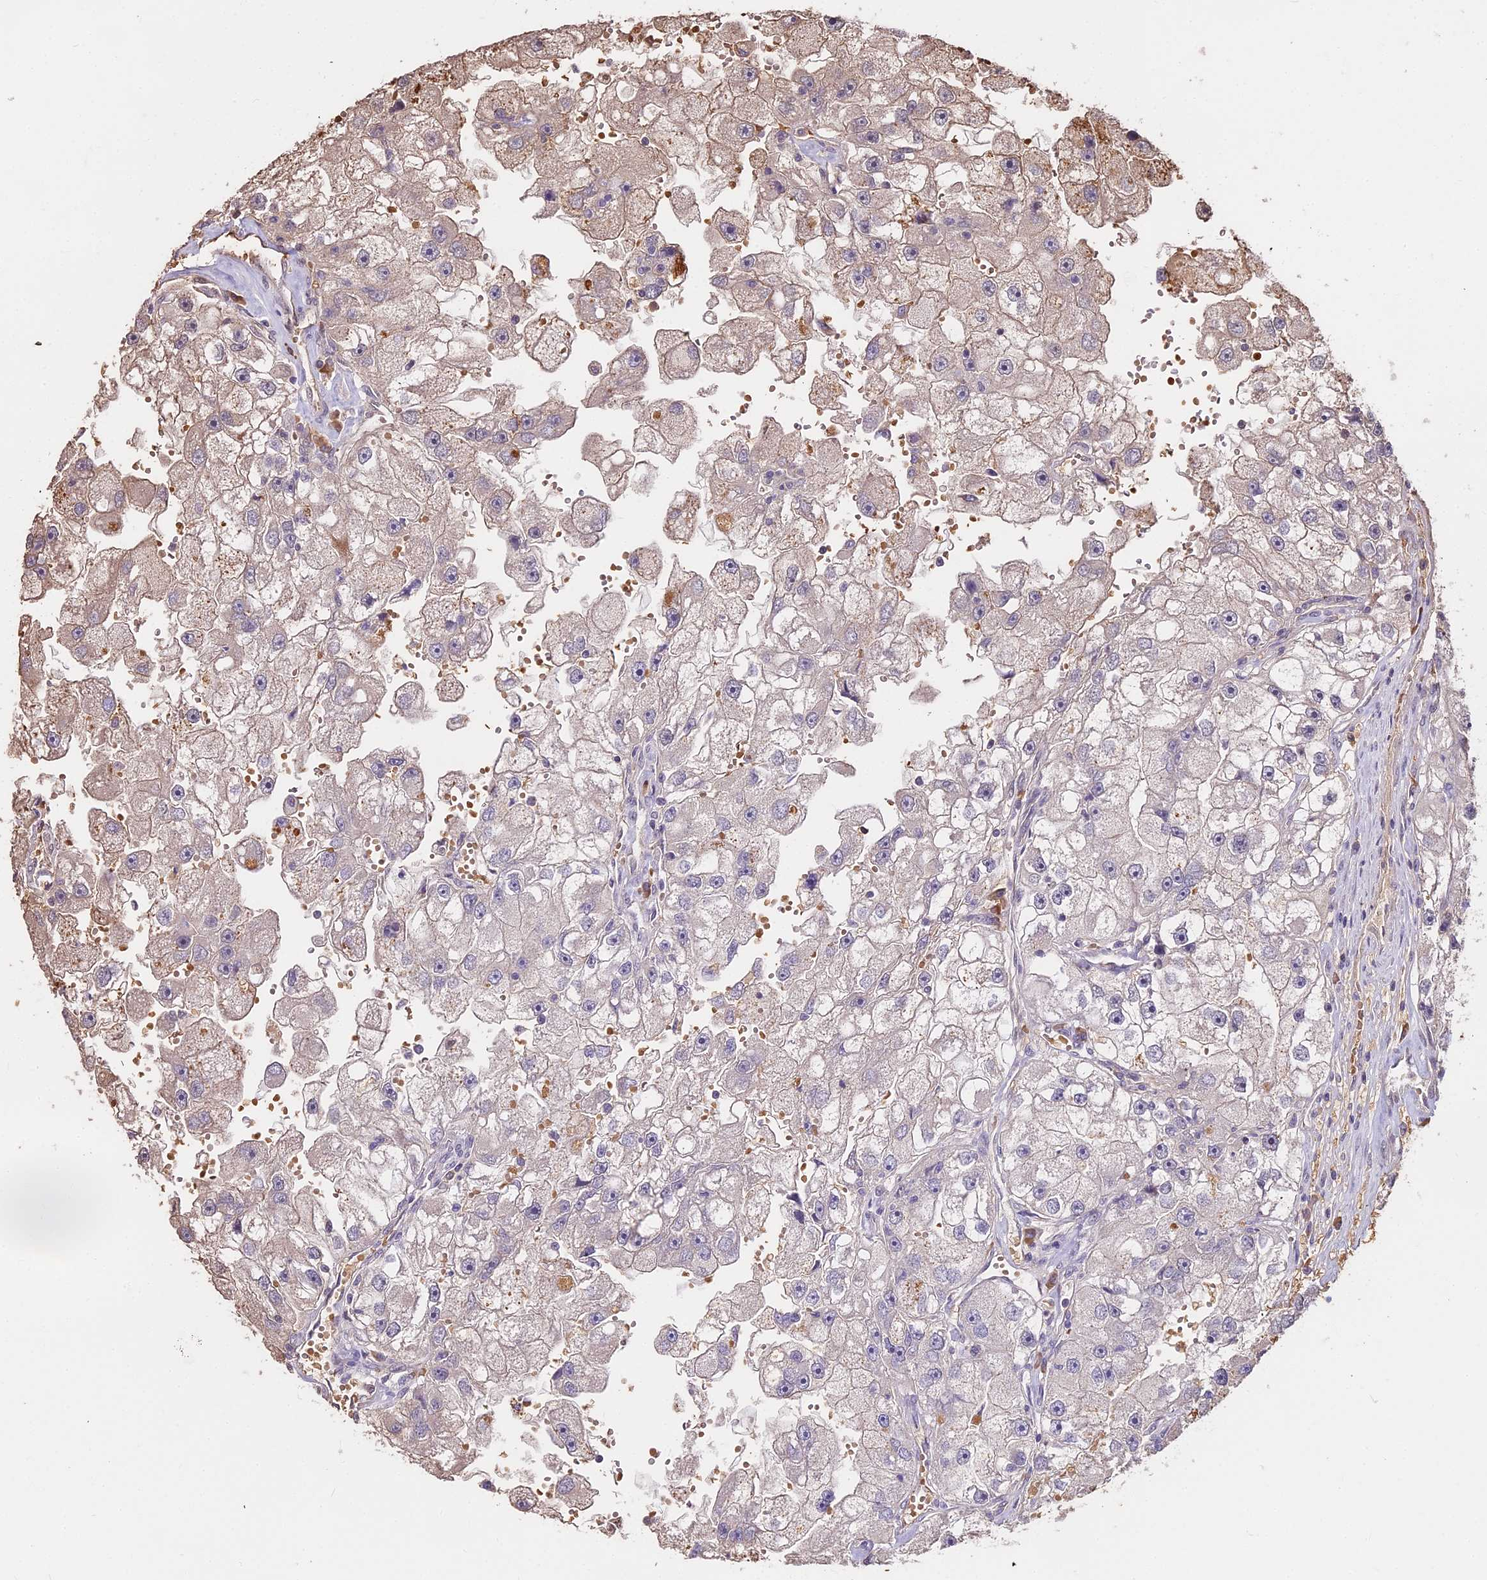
{"staining": {"intensity": "weak", "quantity": "<25%", "location": "cytoplasmic/membranous"}, "tissue": "renal cancer", "cell_type": "Tumor cells", "image_type": "cancer", "snomed": [{"axis": "morphology", "description": "Adenocarcinoma, NOS"}, {"axis": "topography", "description": "Kidney"}], "caption": "Tumor cells show no significant positivity in renal adenocarcinoma.", "gene": "ZDBF2", "patient": {"sex": "male", "age": 63}}